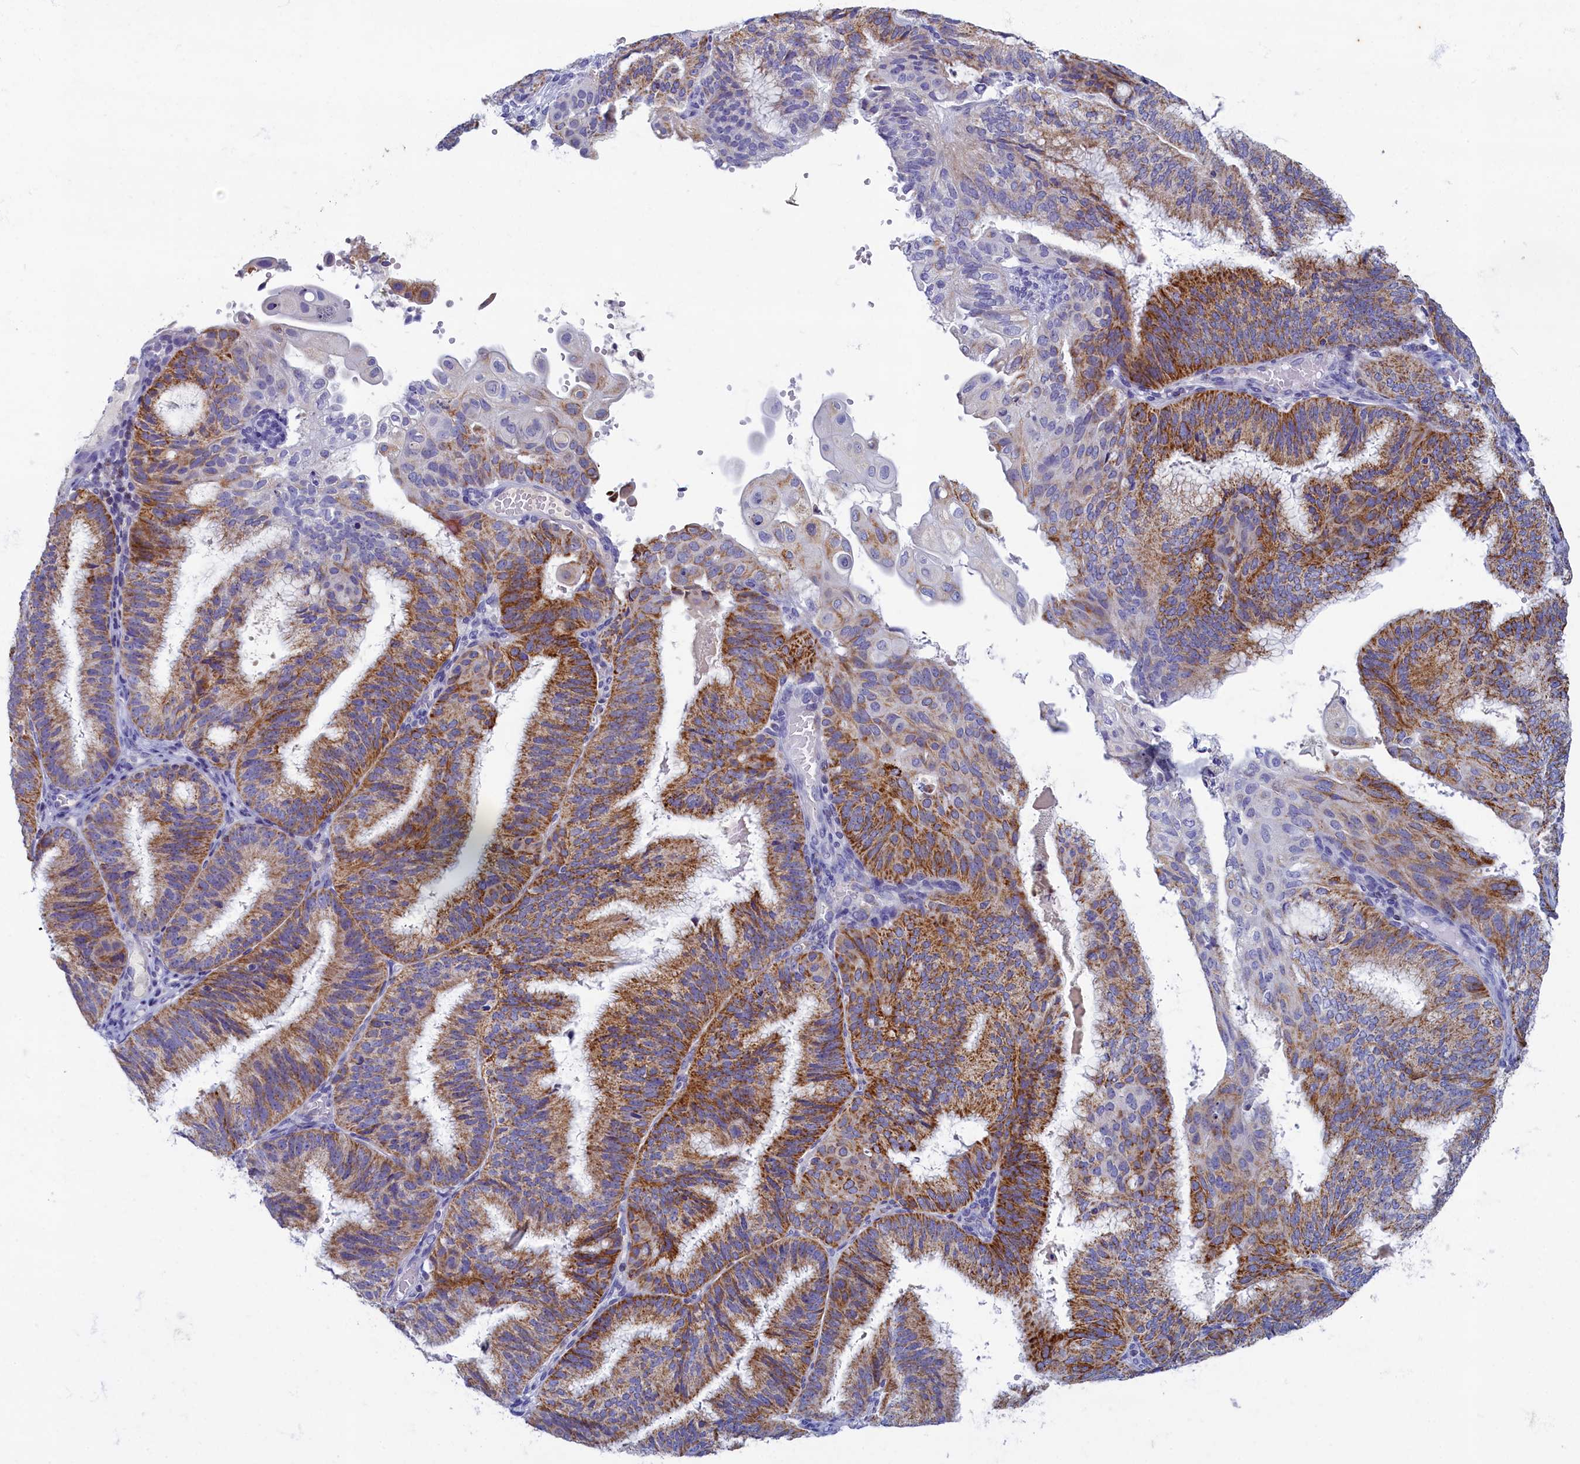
{"staining": {"intensity": "strong", "quantity": ">75%", "location": "cytoplasmic/membranous"}, "tissue": "endometrial cancer", "cell_type": "Tumor cells", "image_type": "cancer", "snomed": [{"axis": "morphology", "description": "Adenocarcinoma, NOS"}, {"axis": "topography", "description": "Endometrium"}], "caption": "Tumor cells reveal high levels of strong cytoplasmic/membranous positivity in about >75% of cells in endometrial cancer.", "gene": "OCIAD2", "patient": {"sex": "female", "age": 49}}